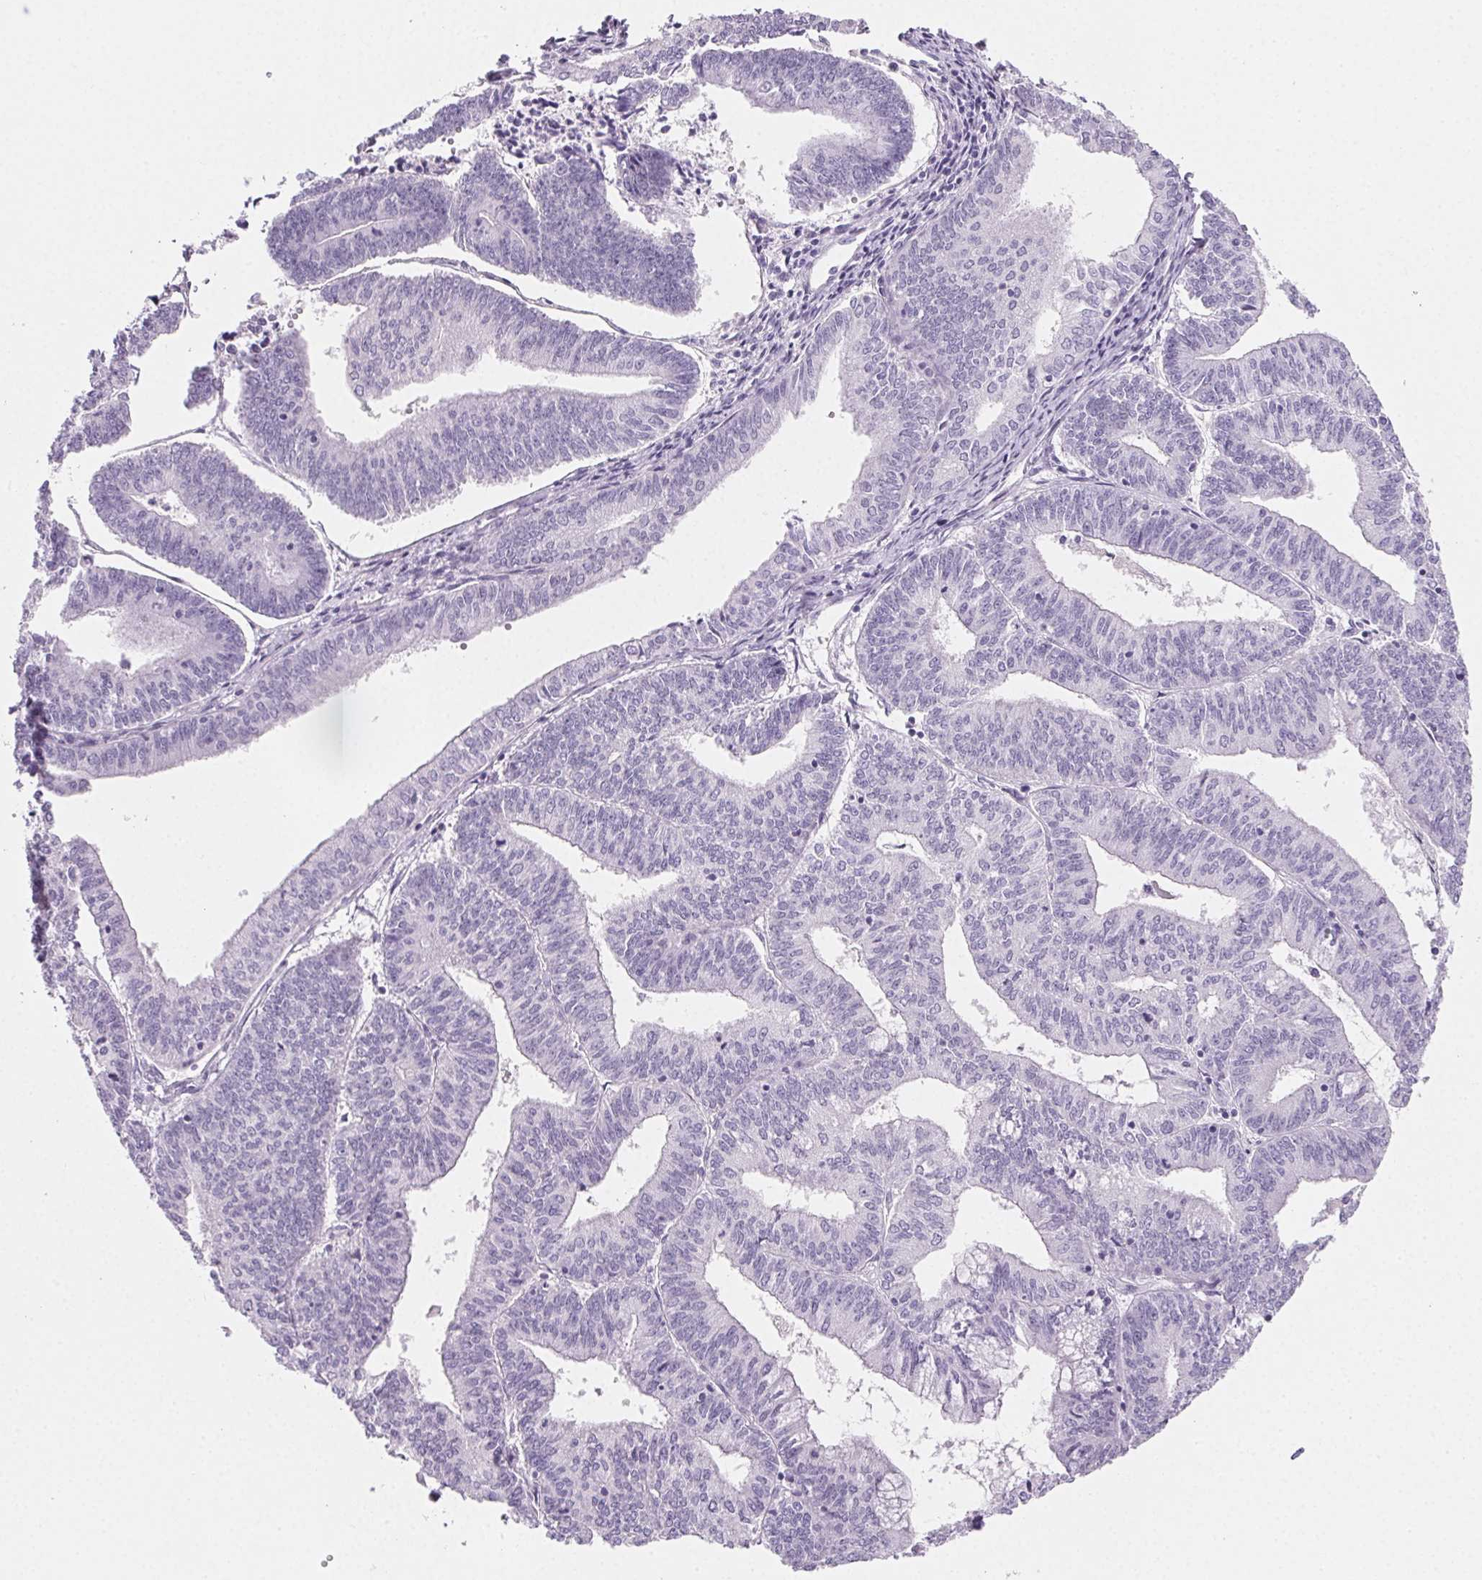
{"staining": {"intensity": "negative", "quantity": "none", "location": "none"}, "tissue": "endometrial cancer", "cell_type": "Tumor cells", "image_type": "cancer", "snomed": [{"axis": "morphology", "description": "Adenocarcinoma, NOS"}, {"axis": "topography", "description": "Endometrium"}], "caption": "This is a image of immunohistochemistry staining of adenocarcinoma (endometrial), which shows no positivity in tumor cells.", "gene": "PRSS3", "patient": {"sex": "female", "age": 61}}